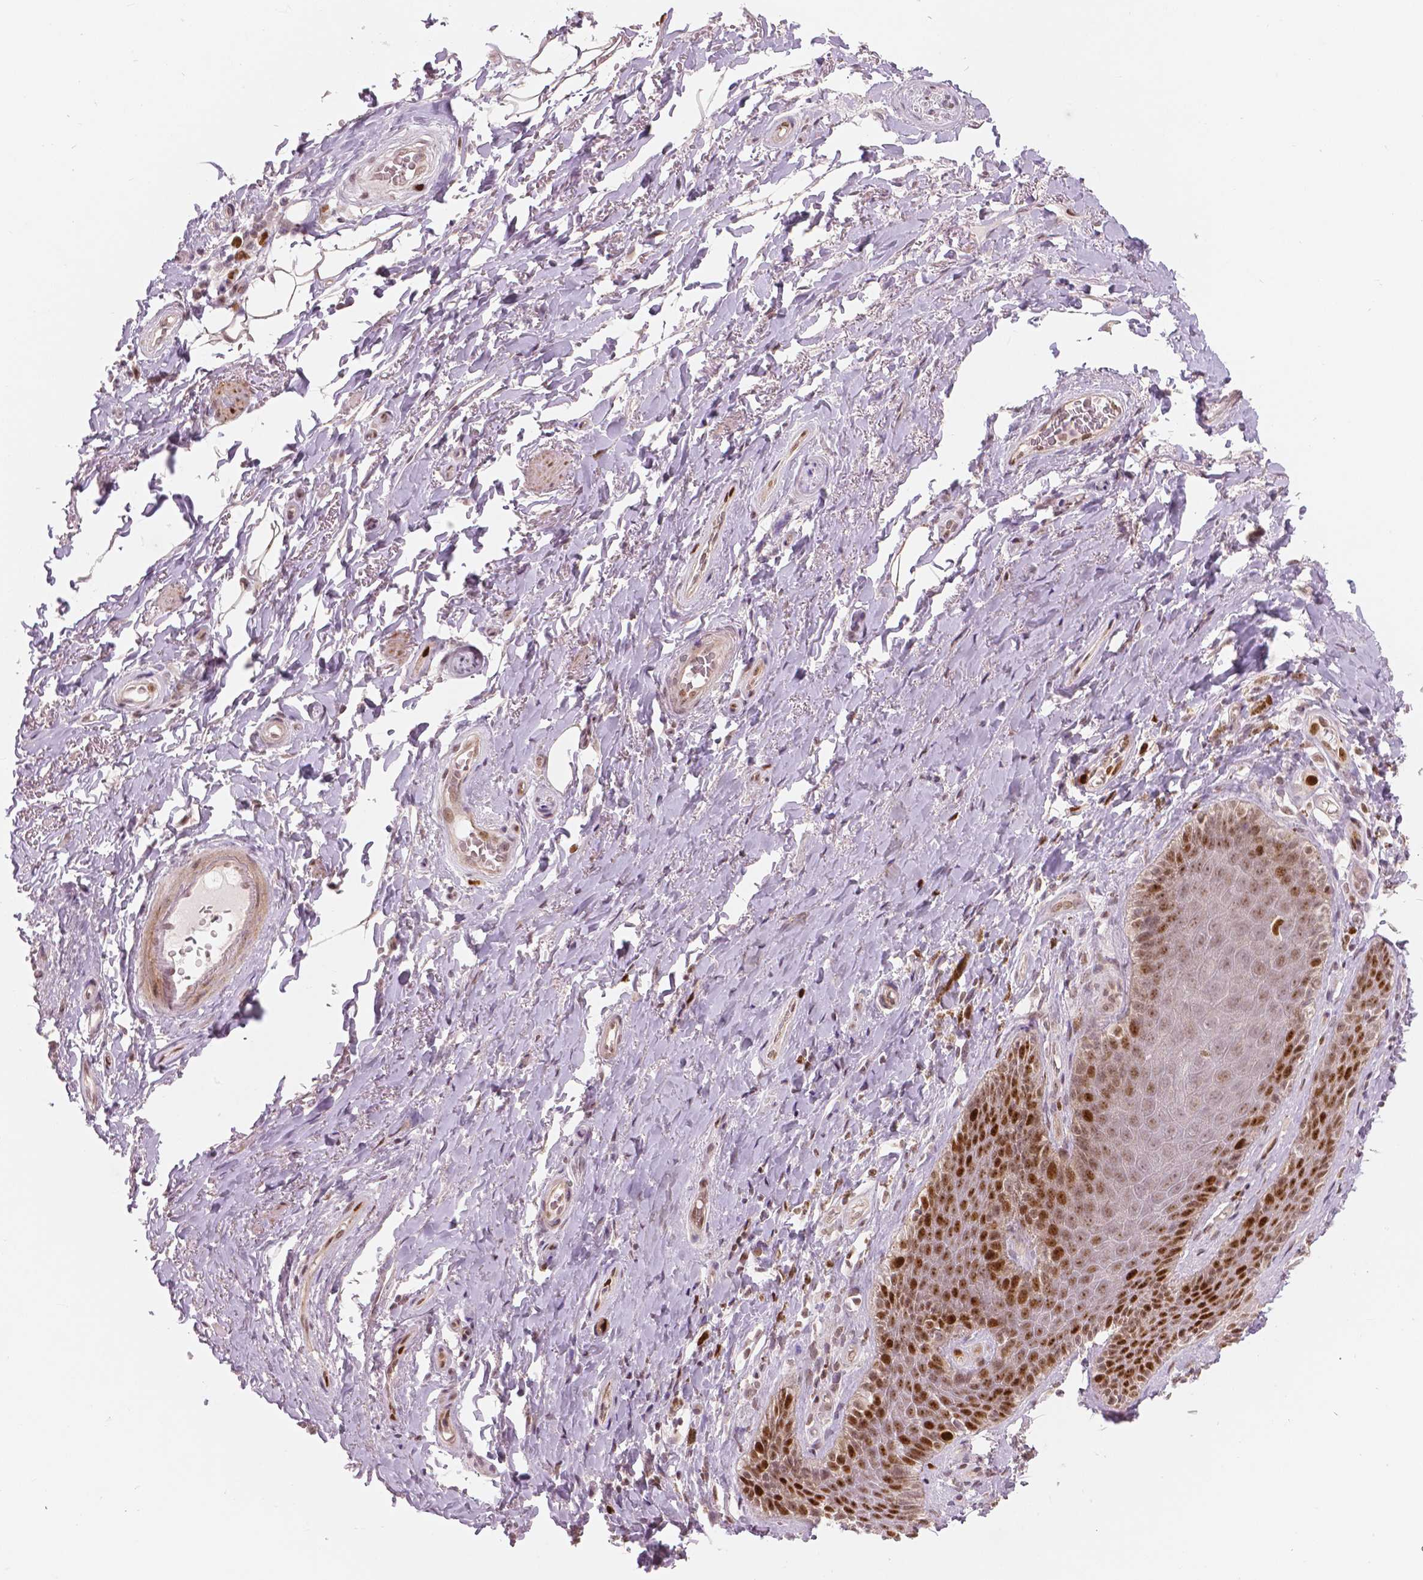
{"staining": {"intensity": "moderate", "quantity": ">75%", "location": "cytoplasmic/membranous,nuclear"}, "tissue": "adipose tissue", "cell_type": "Adipocytes", "image_type": "normal", "snomed": [{"axis": "morphology", "description": "Normal tissue, NOS"}, {"axis": "topography", "description": "Anal"}, {"axis": "topography", "description": "Peripheral nerve tissue"}], "caption": "High-power microscopy captured an immunohistochemistry (IHC) micrograph of normal adipose tissue, revealing moderate cytoplasmic/membranous,nuclear expression in about >75% of adipocytes. (IHC, brightfield microscopy, high magnification).", "gene": "NSD2", "patient": {"sex": "male", "age": 53}}